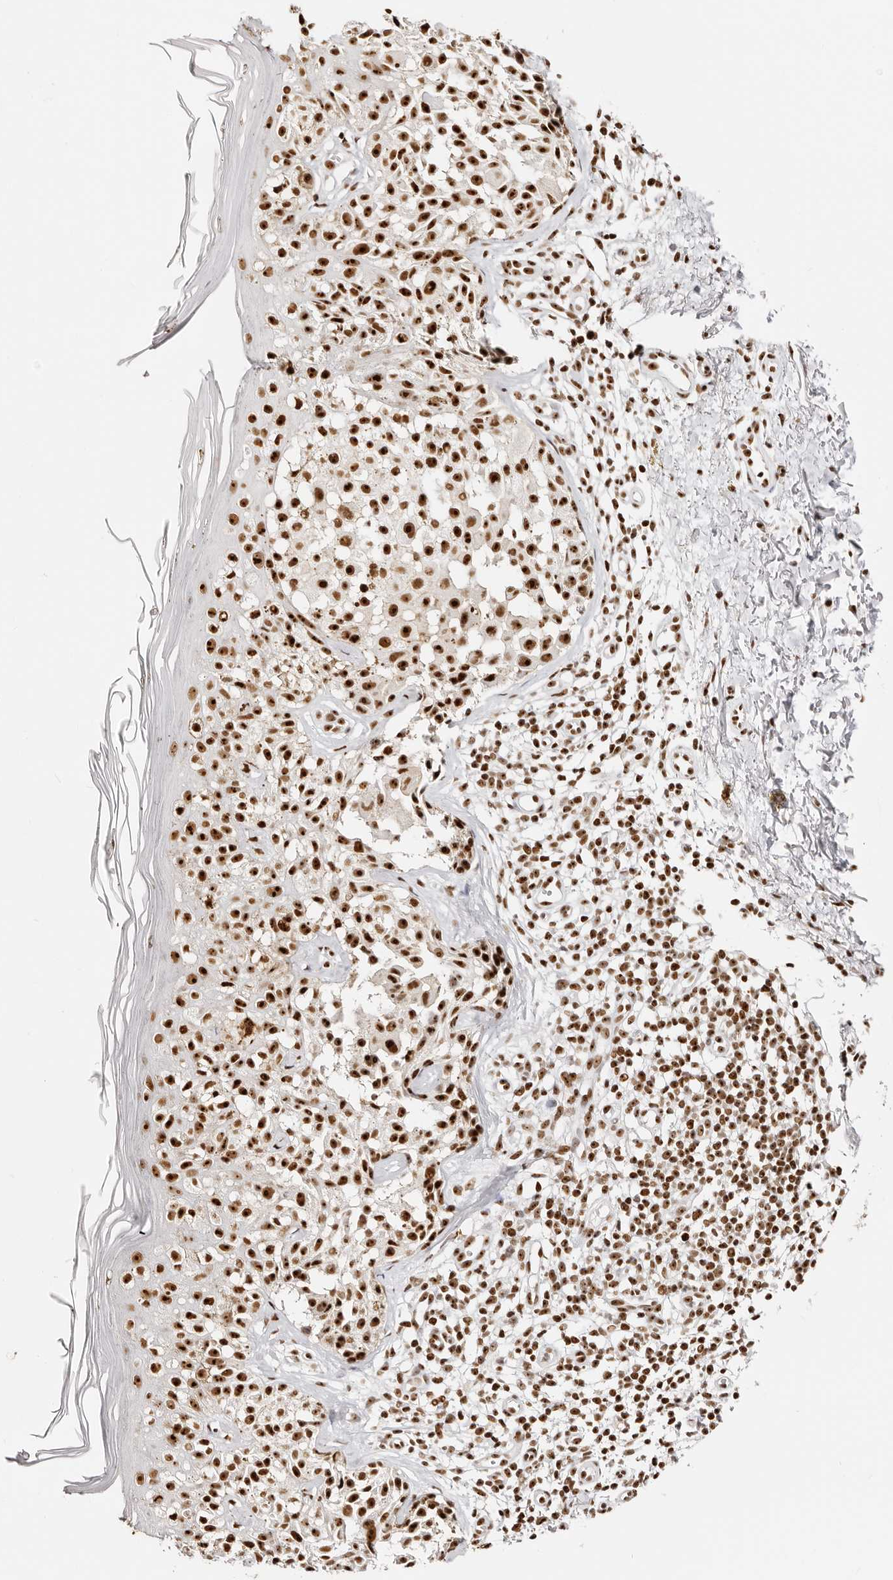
{"staining": {"intensity": "strong", "quantity": ">75%", "location": "nuclear"}, "tissue": "melanoma", "cell_type": "Tumor cells", "image_type": "cancer", "snomed": [{"axis": "morphology", "description": "Malignant melanoma, NOS"}, {"axis": "topography", "description": "Skin"}], "caption": "Human melanoma stained with a protein marker exhibits strong staining in tumor cells.", "gene": "IQGAP3", "patient": {"sex": "female", "age": 50}}